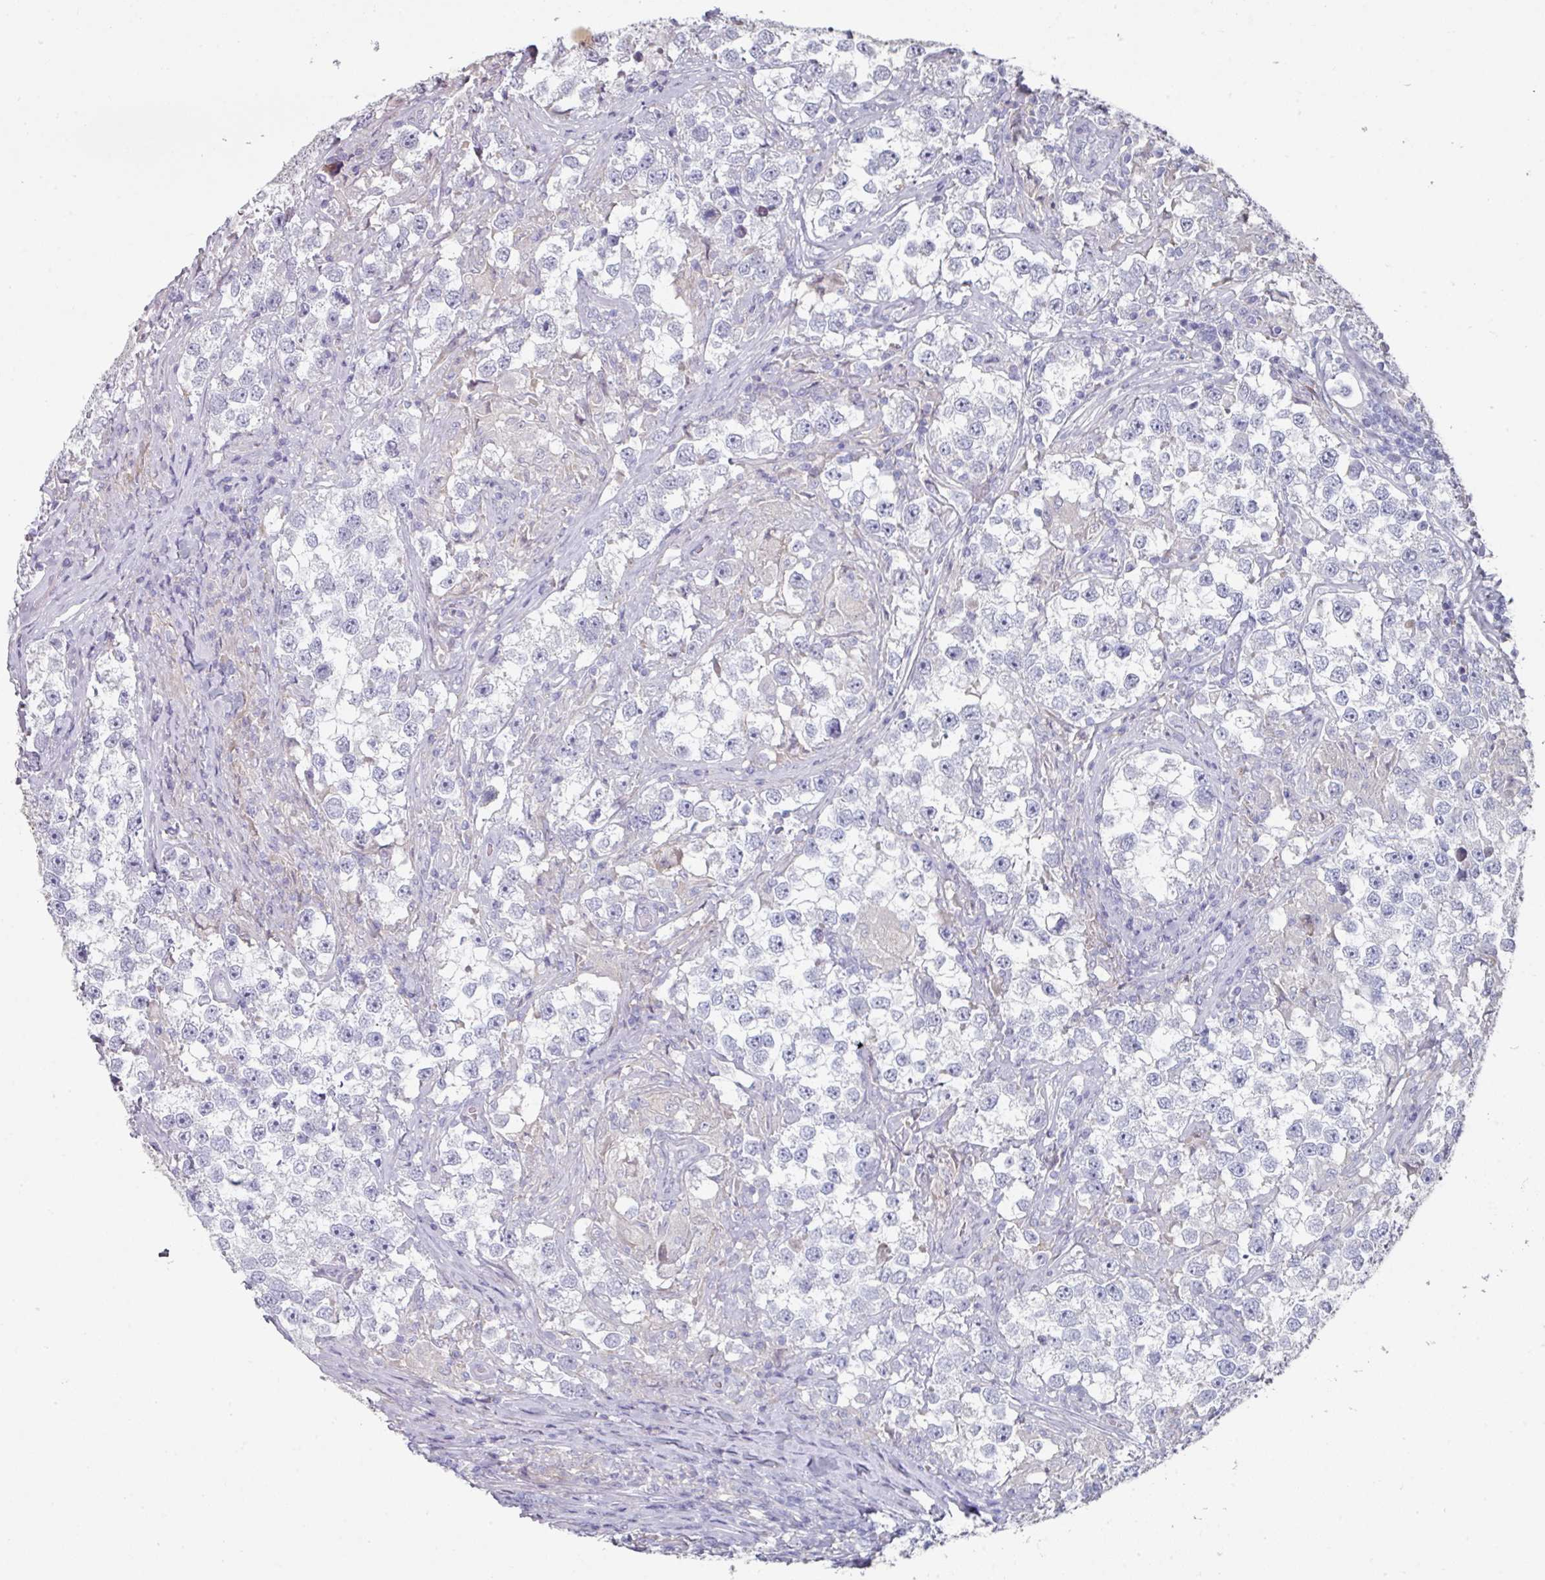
{"staining": {"intensity": "negative", "quantity": "none", "location": "none"}, "tissue": "testis cancer", "cell_type": "Tumor cells", "image_type": "cancer", "snomed": [{"axis": "morphology", "description": "Seminoma, NOS"}, {"axis": "topography", "description": "Testis"}], "caption": "A high-resolution micrograph shows IHC staining of testis cancer, which exhibits no significant expression in tumor cells. (DAB immunohistochemistry (IHC) visualized using brightfield microscopy, high magnification).", "gene": "WSB2", "patient": {"sex": "male", "age": 46}}